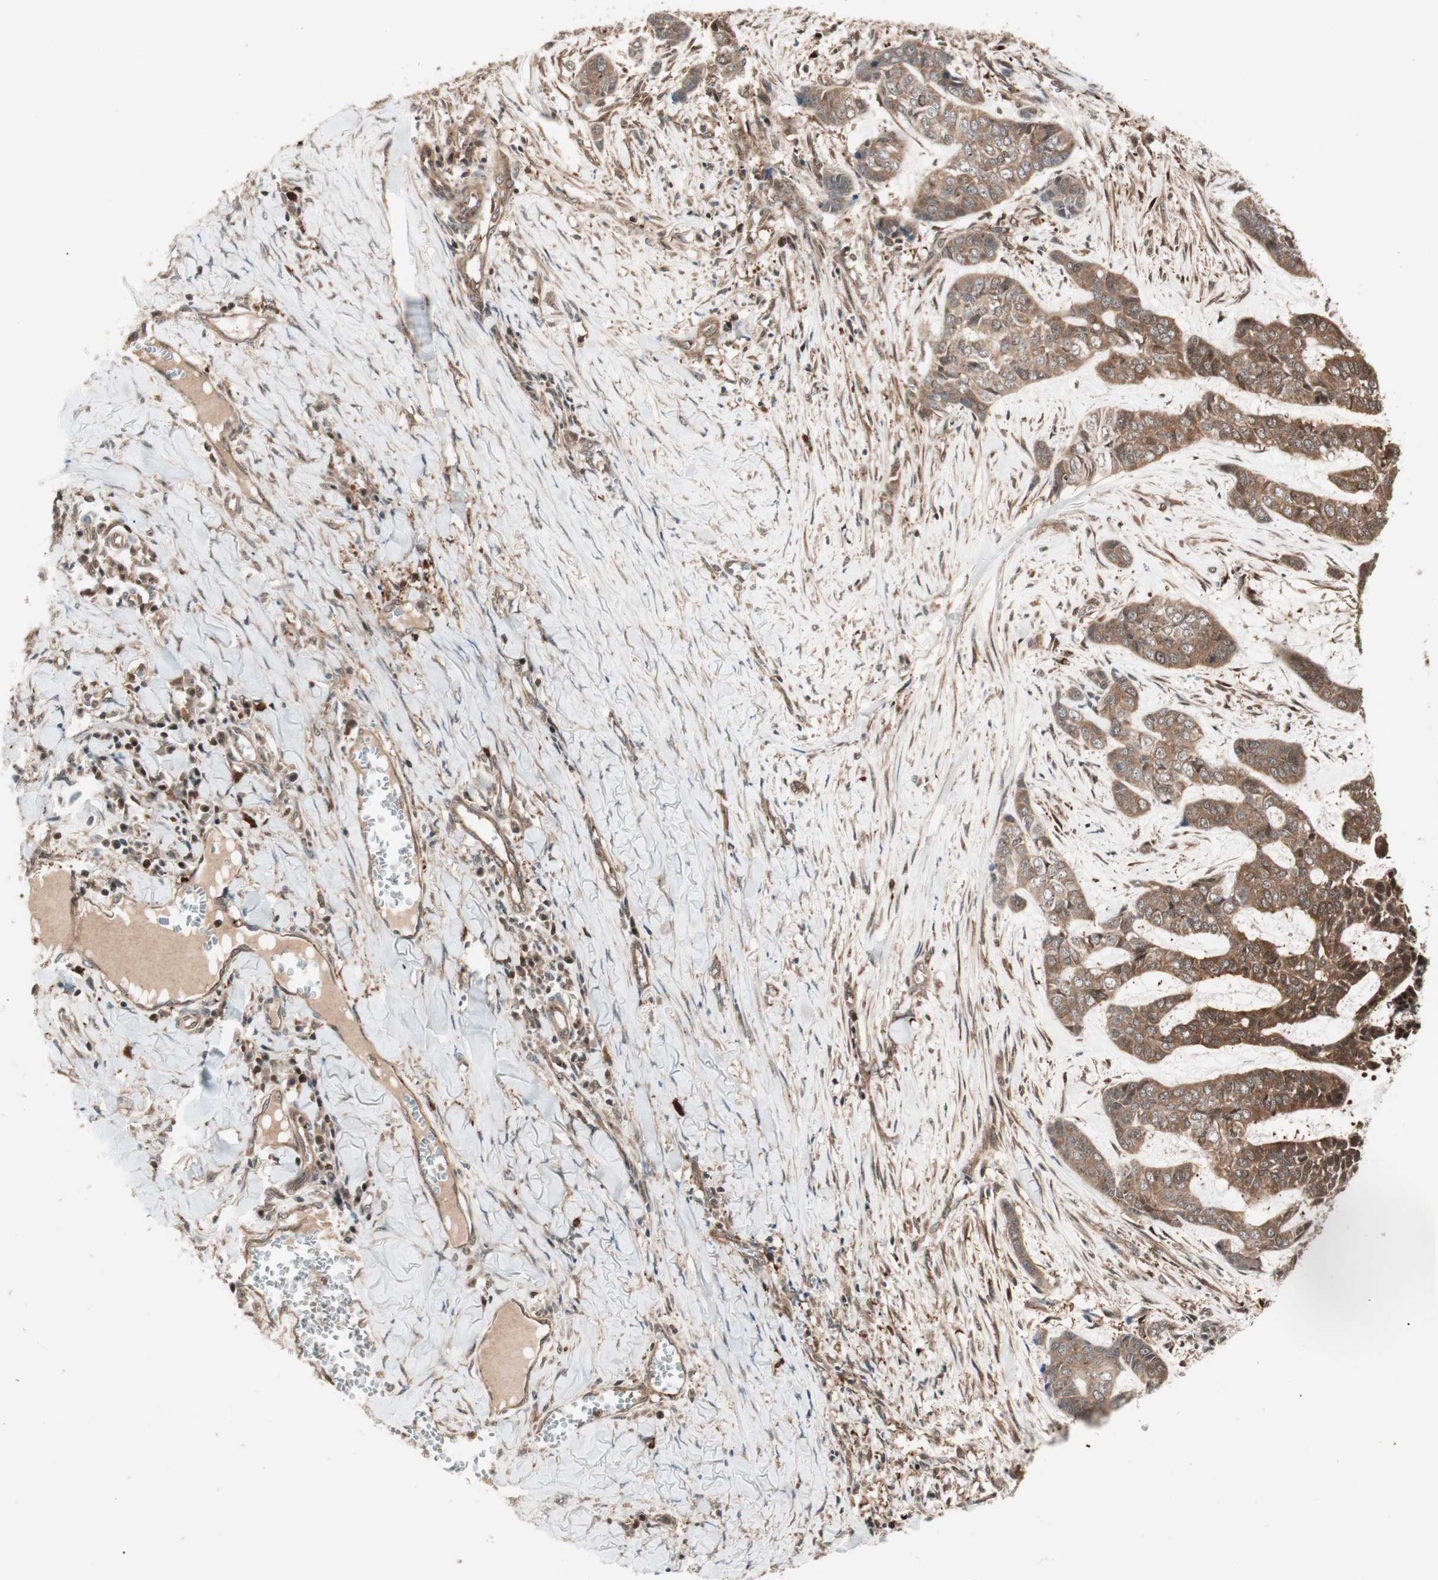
{"staining": {"intensity": "strong", "quantity": ">75%", "location": "cytoplasmic/membranous,nuclear"}, "tissue": "skin cancer", "cell_type": "Tumor cells", "image_type": "cancer", "snomed": [{"axis": "morphology", "description": "Basal cell carcinoma"}, {"axis": "topography", "description": "Skin"}], "caption": "Basal cell carcinoma (skin) stained with a protein marker reveals strong staining in tumor cells.", "gene": "PRKG2", "patient": {"sex": "female", "age": 64}}